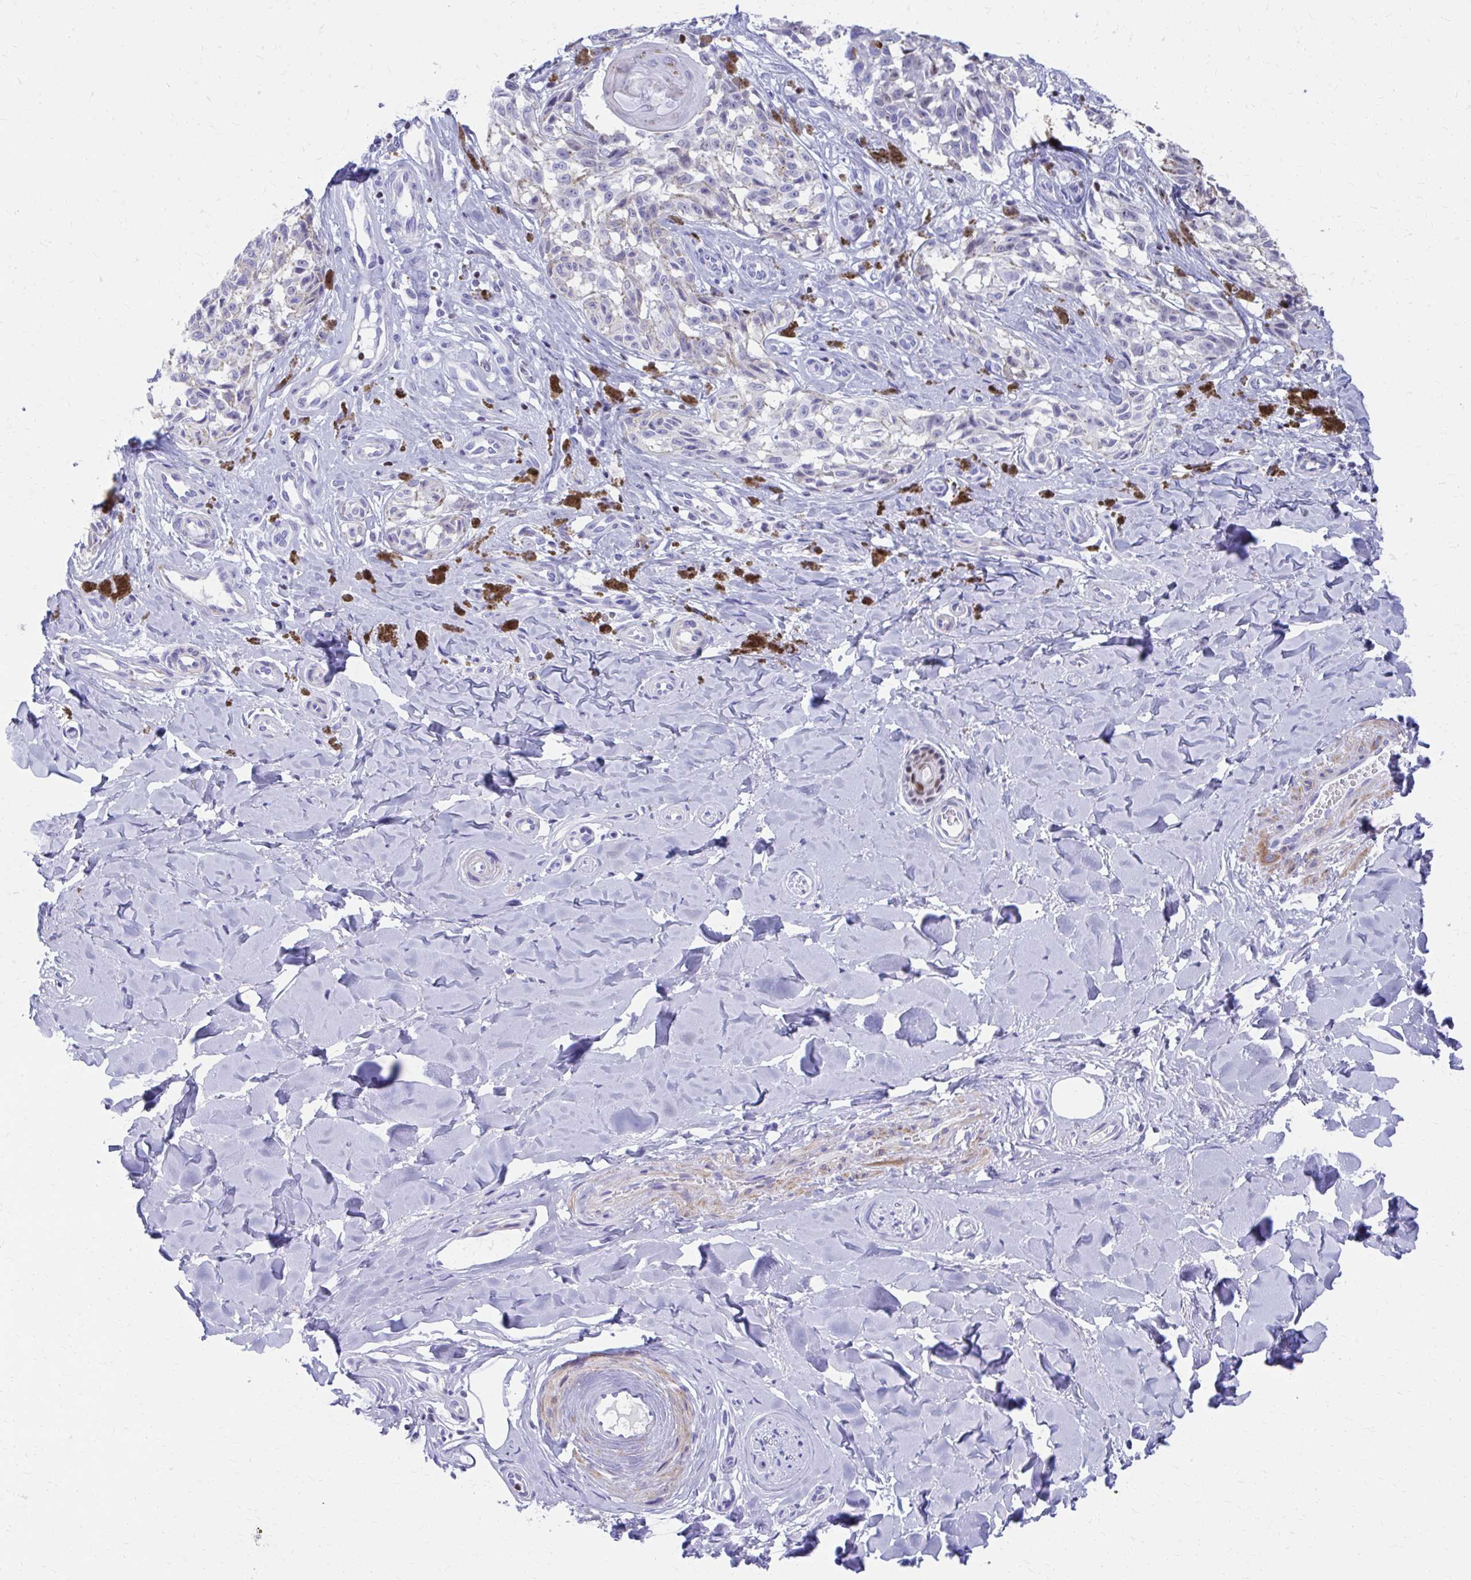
{"staining": {"intensity": "negative", "quantity": "none", "location": "none"}, "tissue": "melanoma", "cell_type": "Tumor cells", "image_type": "cancer", "snomed": [{"axis": "morphology", "description": "Malignant melanoma, NOS"}, {"axis": "topography", "description": "Skin"}], "caption": "Histopathology image shows no protein staining in tumor cells of melanoma tissue.", "gene": "RUNX3", "patient": {"sex": "female", "age": 65}}